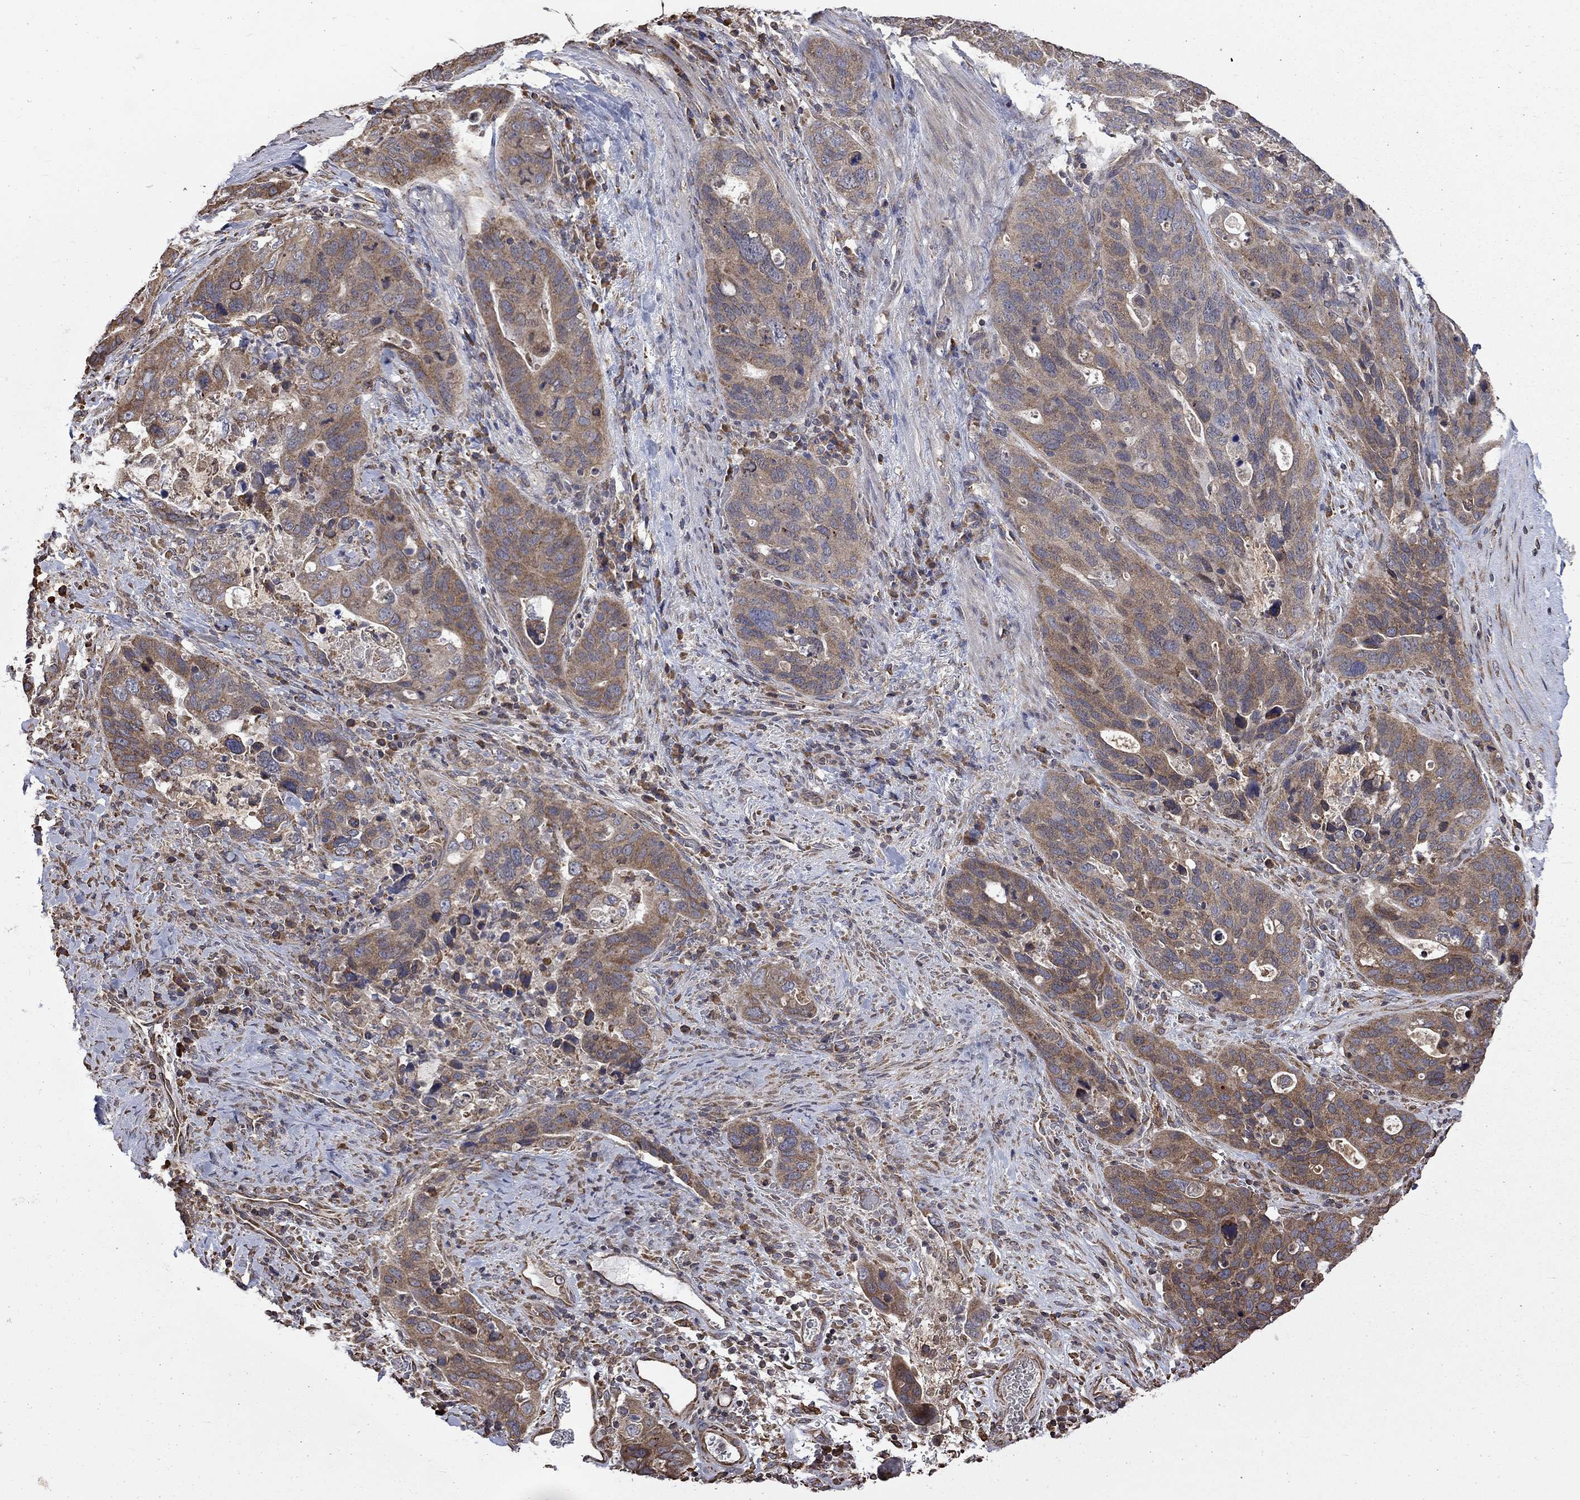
{"staining": {"intensity": "weak", "quantity": ">75%", "location": "cytoplasmic/membranous"}, "tissue": "stomach cancer", "cell_type": "Tumor cells", "image_type": "cancer", "snomed": [{"axis": "morphology", "description": "Adenocarcinoma, NOS"}, {"axis": "topography", "description": "Stomach"}], "caption": "Stomach cancer stained for a protein (brown) displays weak cytoplasmic/membranous positive positivity in about >75% of tumor cells.", "gene": "ESRRA", "patient": {"sex": "male", "age": 54}}